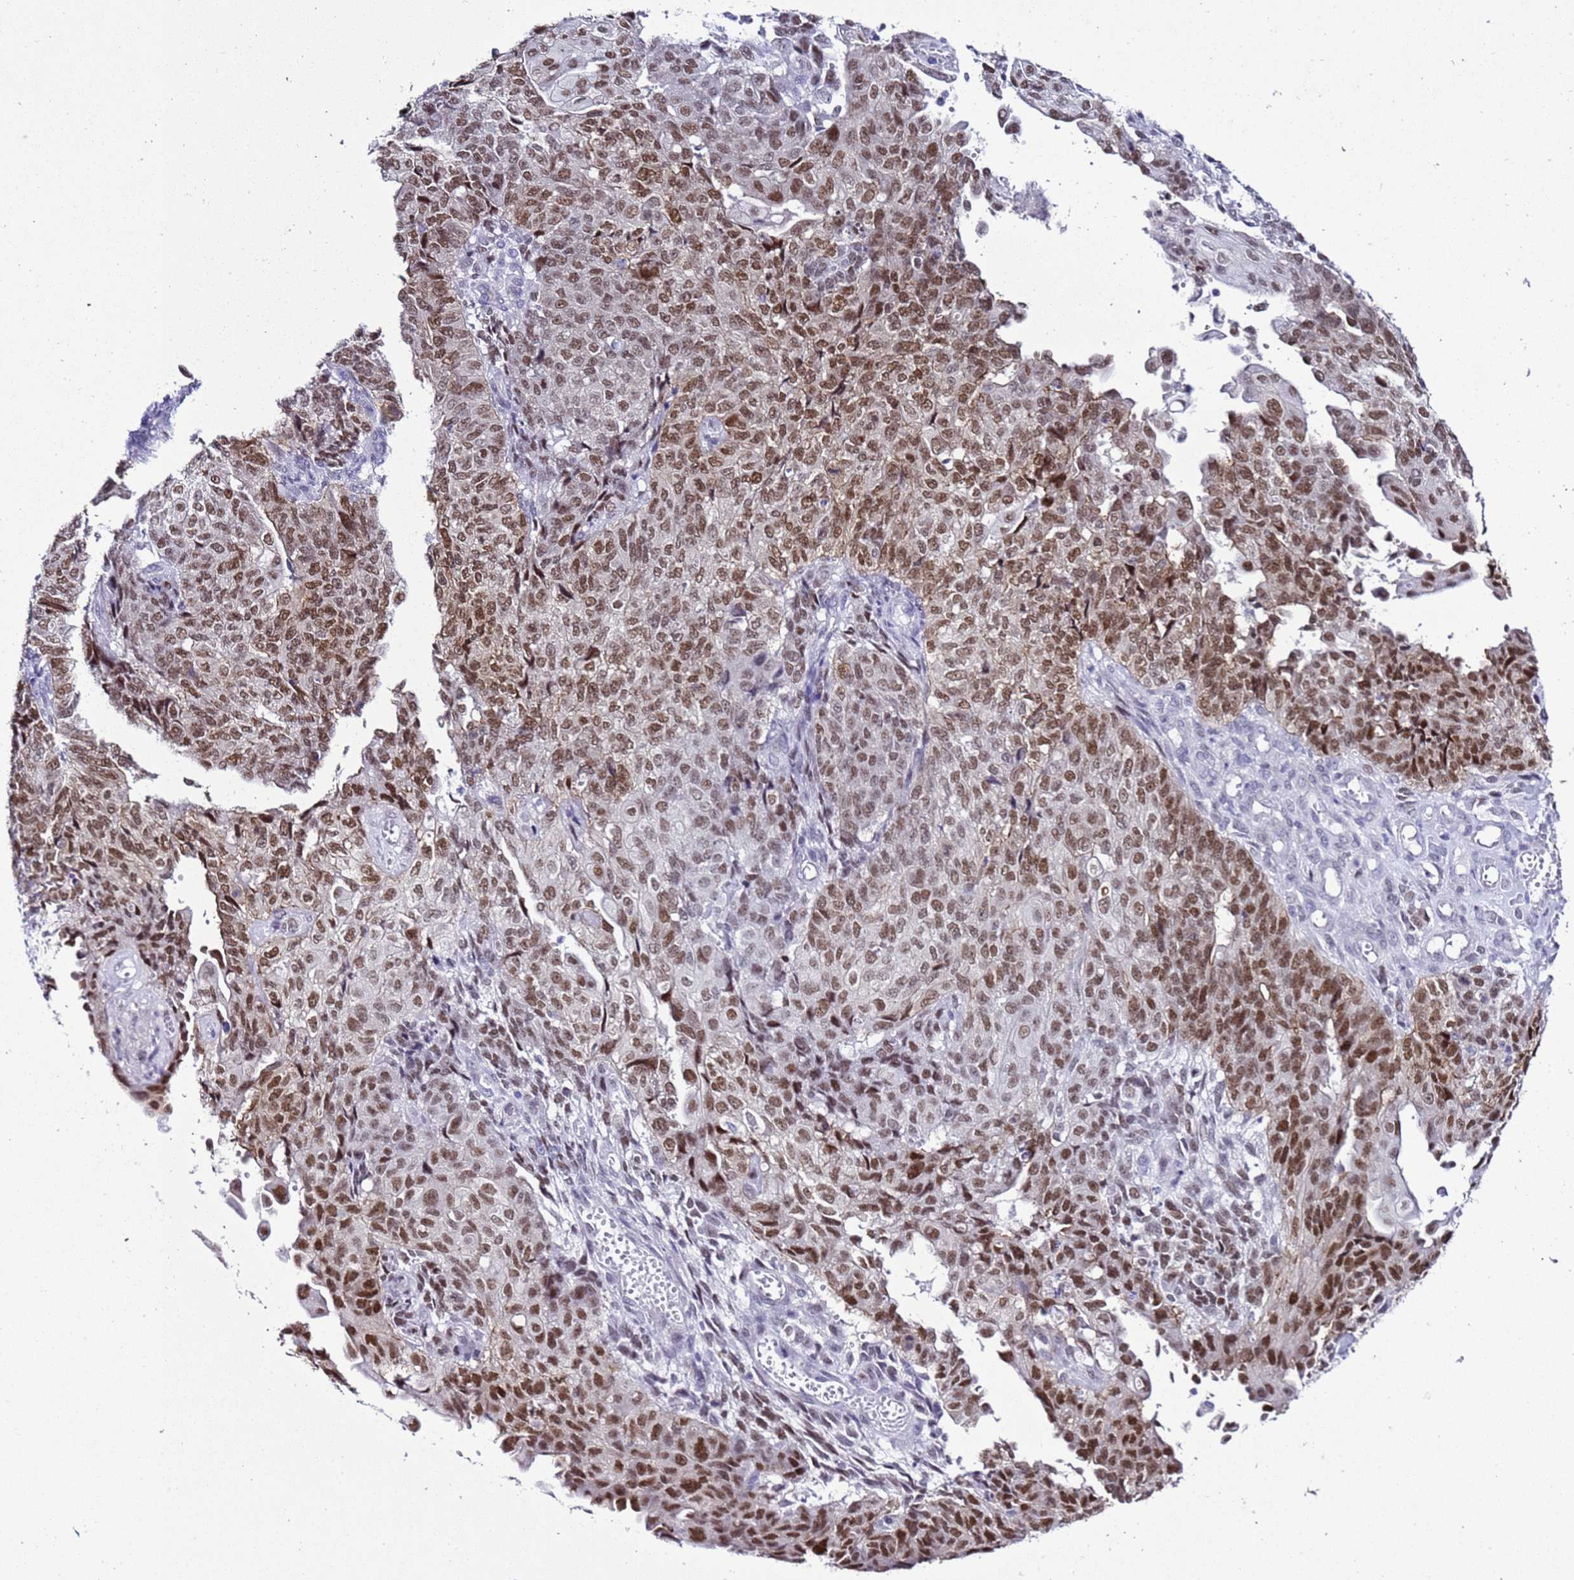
{"staining": {"intensity": "moderate", "quantity": ">75%", "location": "nuclear"}, "tissue": "endometrial cancer", "cell_type": "Tumor cells", "image_type": "cancer", "snomed": [{"axis": "morphology", "description": "Adenocarcinoma, NOS"}, {"axis": "topography", "description": "Endometrium"}], "caption": "Endometrial cancer (adenocarcinoma) stained with a brown dye demonstrates moderate nuclear positive staining in about >75% of tumor cells.", "gene": "BCL7A", "patient": {"sex": "female", "age": 32}}